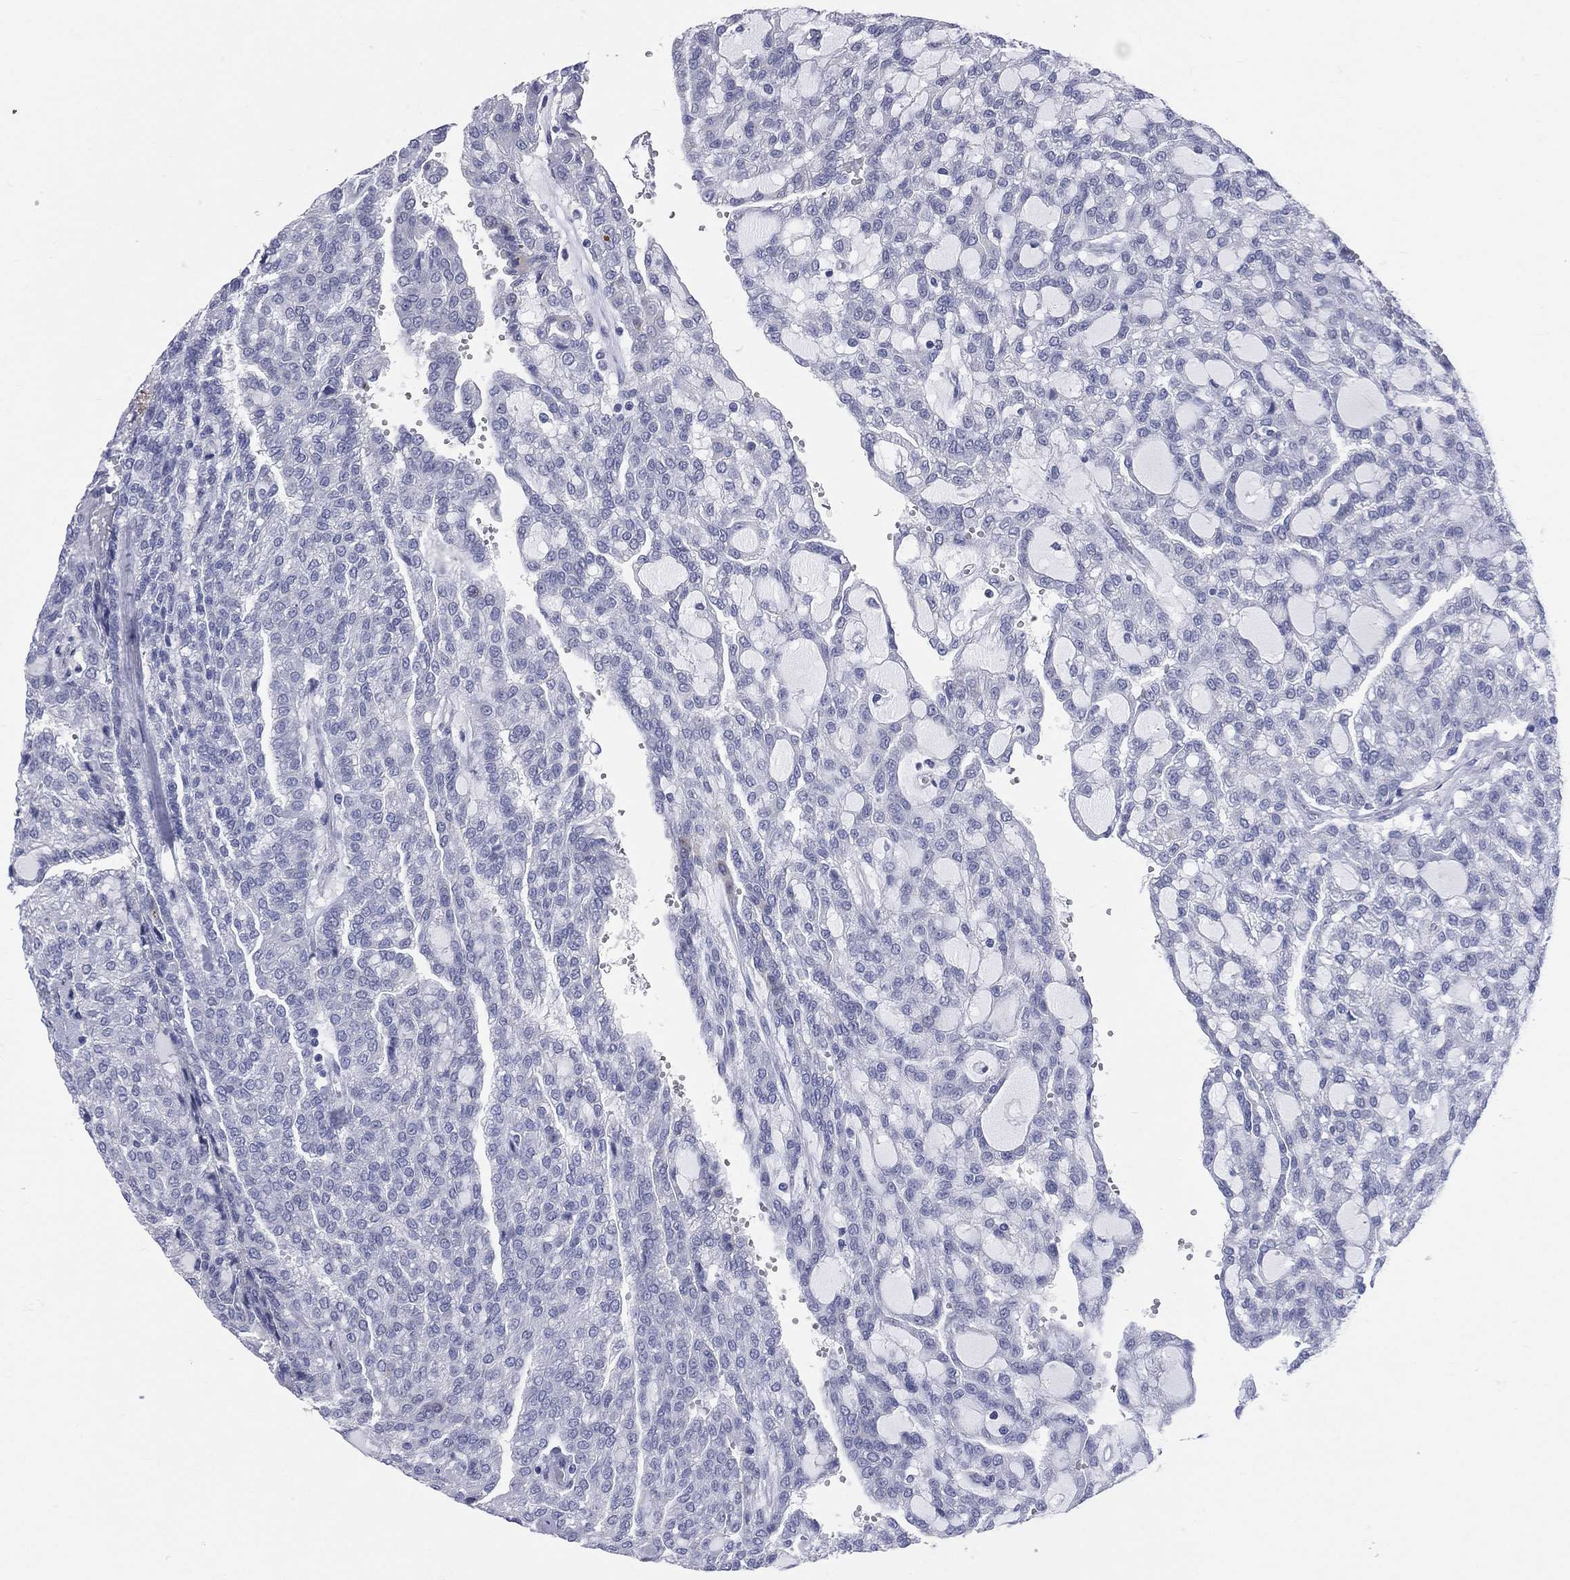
{"staining": {"intensity": "negative", "quantity": "none", "location": "none"}, "tissue": "renal cancer", "cell_type": "Tumor cells", "image_type": "cancer", "snomed": [{"axis": "morphology", "description": "Adenocarcinoma, NOS"}, {"axis": "topography", "description": "Kidney"}], "caption": "An immunohistochemistry (IHC) micrograph of renal cancer is shown. There is no staining in tumor cells of renal cancer.", "gene": "MLLT10", "patient": {"sex": "male", "age": 63}}